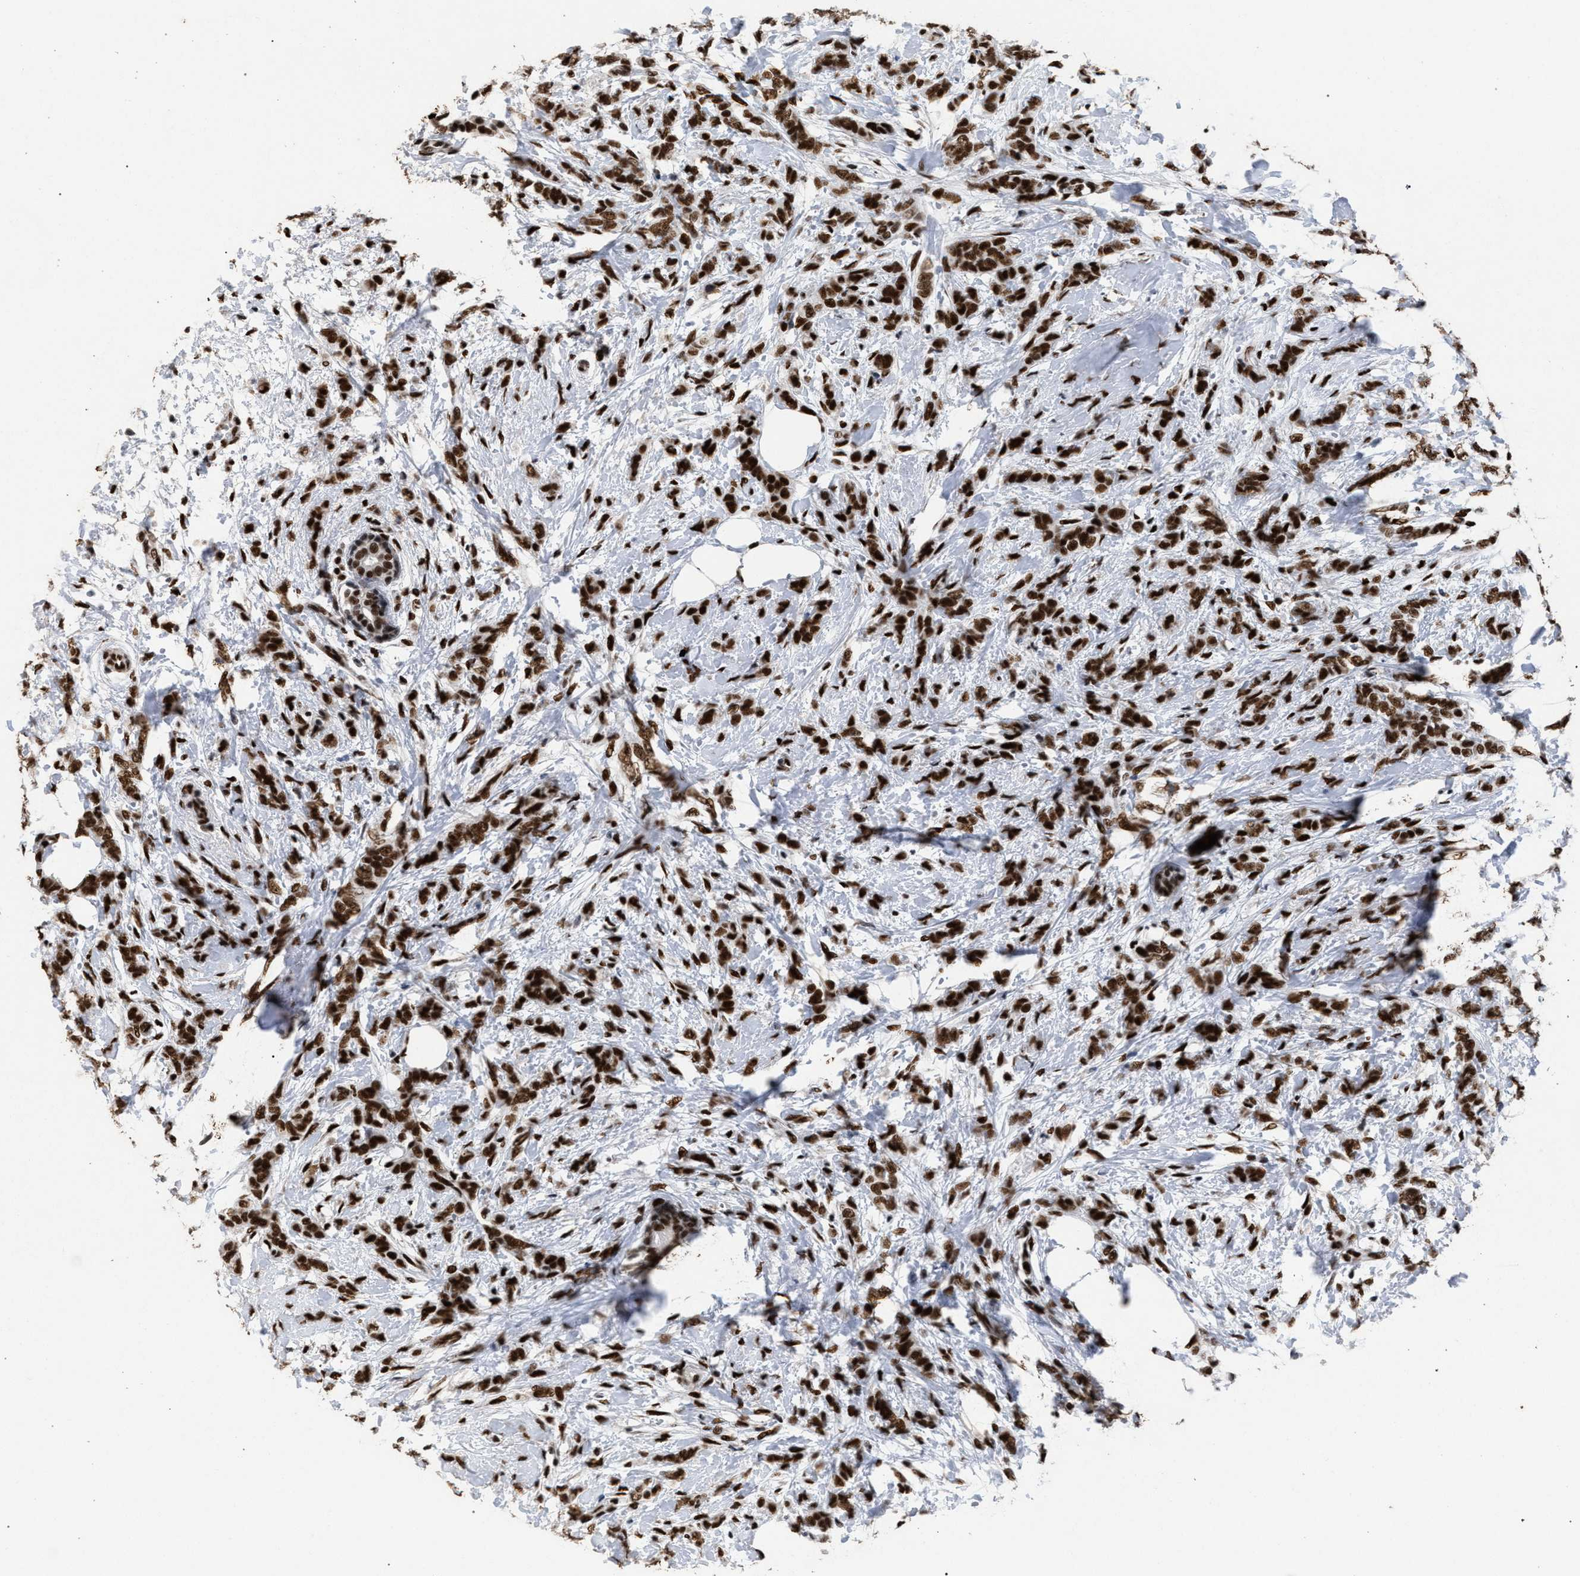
{"staining": {"intensity": "strong", "quantity": ">75%", "location": "nuclear"}, "tissue": "breast cancer", "cell_type": "Tumor cells", "image_type": "cancer", "snomed": [{"axis": "morphology", "description": "Lobular carcinoma, in situ"}, {"axis": "morphology", "description": "Lobular carcinoma"}, {"axis": "topography", "description": "Breast"}], "caption": "The micrograph reveals a brown stain indicating the presence of a protein in the nuclear of tumor cells in breast cancer (lobular carcinoma).", "gene": "TP53BP1", "patient": {"sex": "female", "age": 41}}